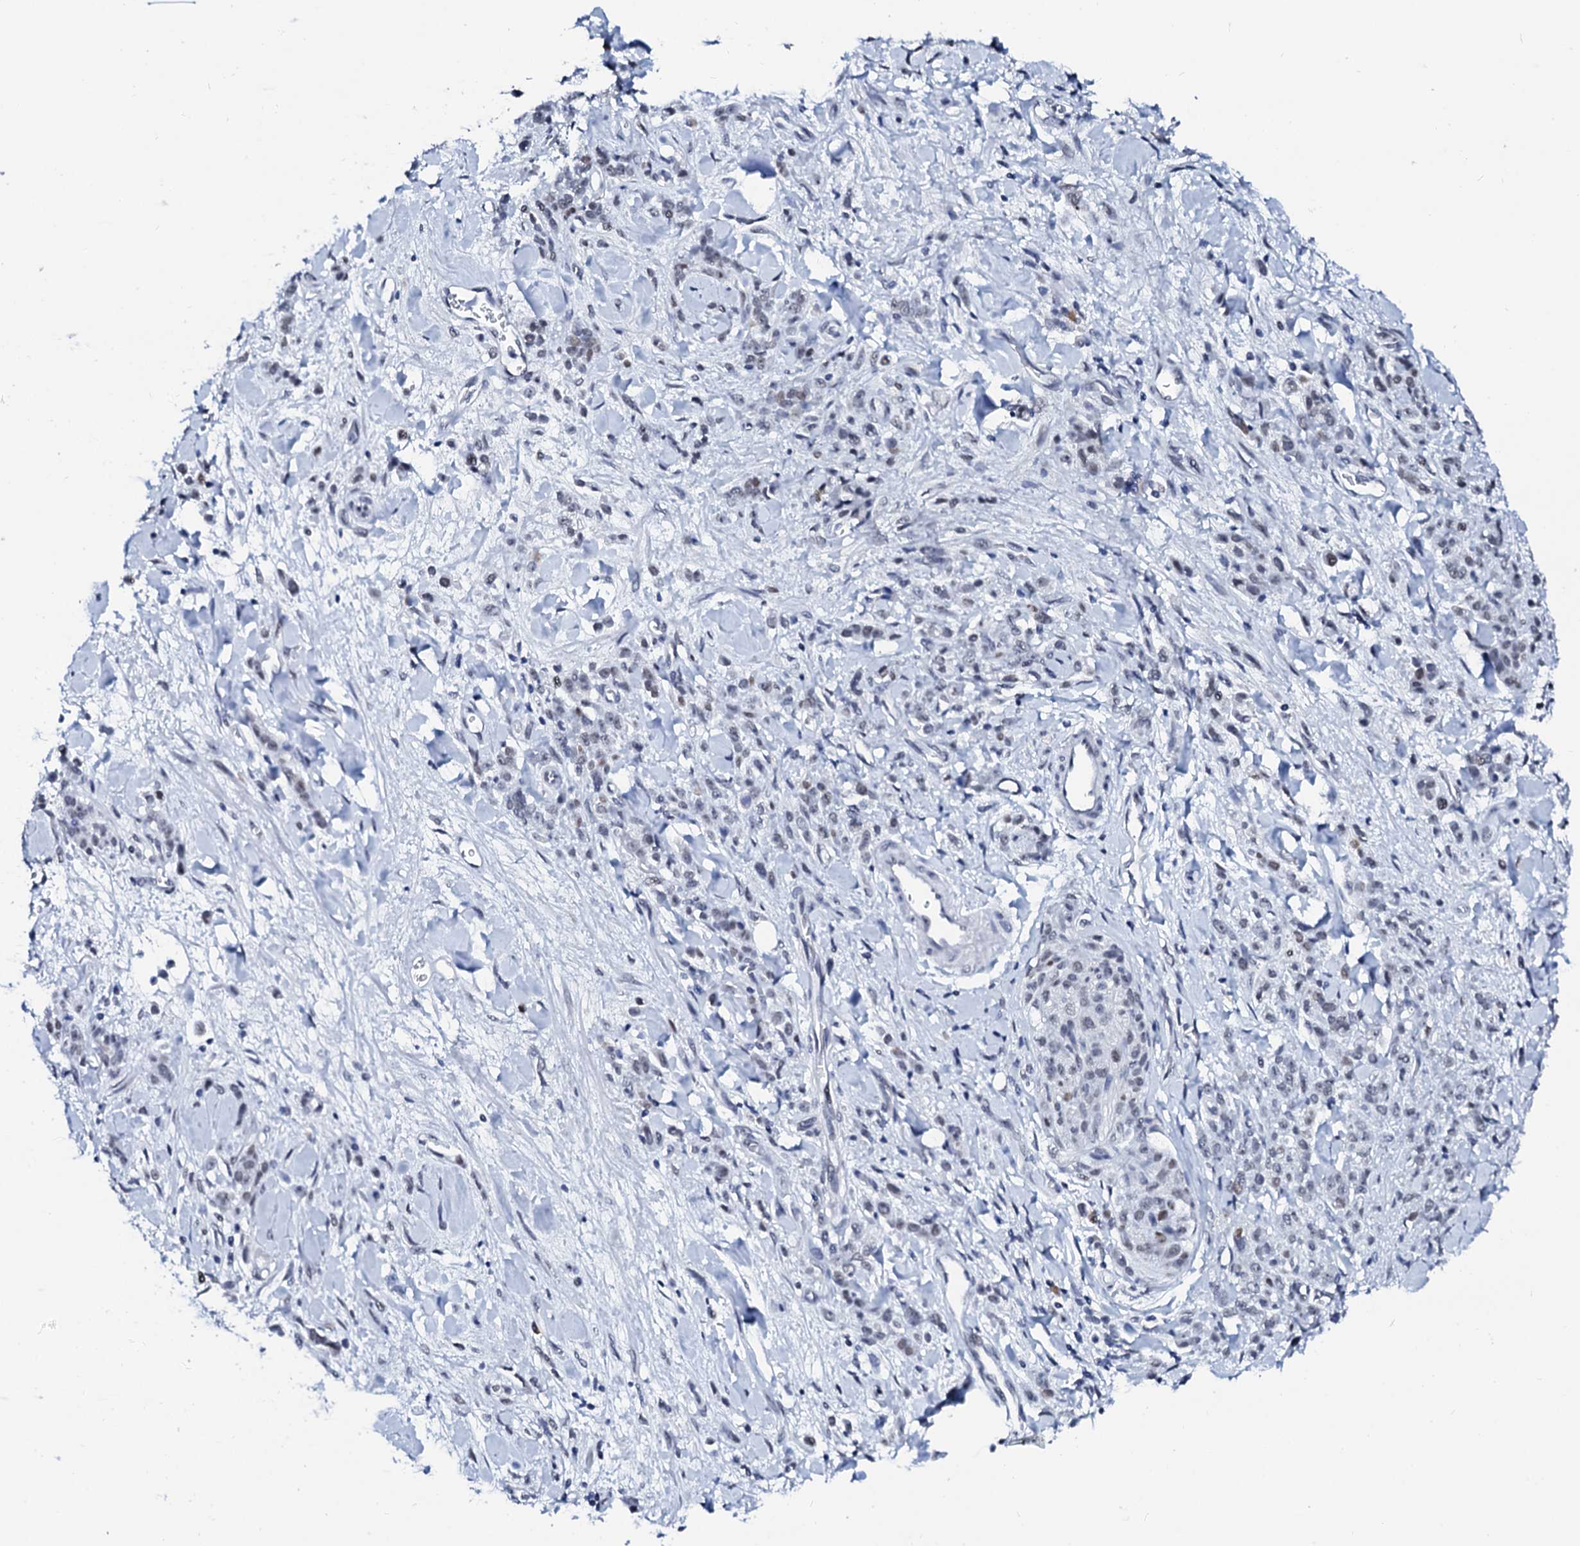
{"staining": {"intensity": "negative", "quantity": "none", "location": "none"}, "tissue": "stomach cancer", "cell_type": "Tumor cells", "image_type": "cancer", "snomed": [{"axis": "morphology", "description": "Normal tissue, NOS"}, {"axis": "morphology", "description": "Adenocarcinoma, NOS"}, {"axis": "topography", "description": "Stomach"}], "caption": "This is an immunohistochemistry (IHC) micrograph of stomach cancer (adenocarcinoma). There is no positivity in tumor cells.", "gene": "SPATA19", "patient": {"sex": "male", "age": 82}}